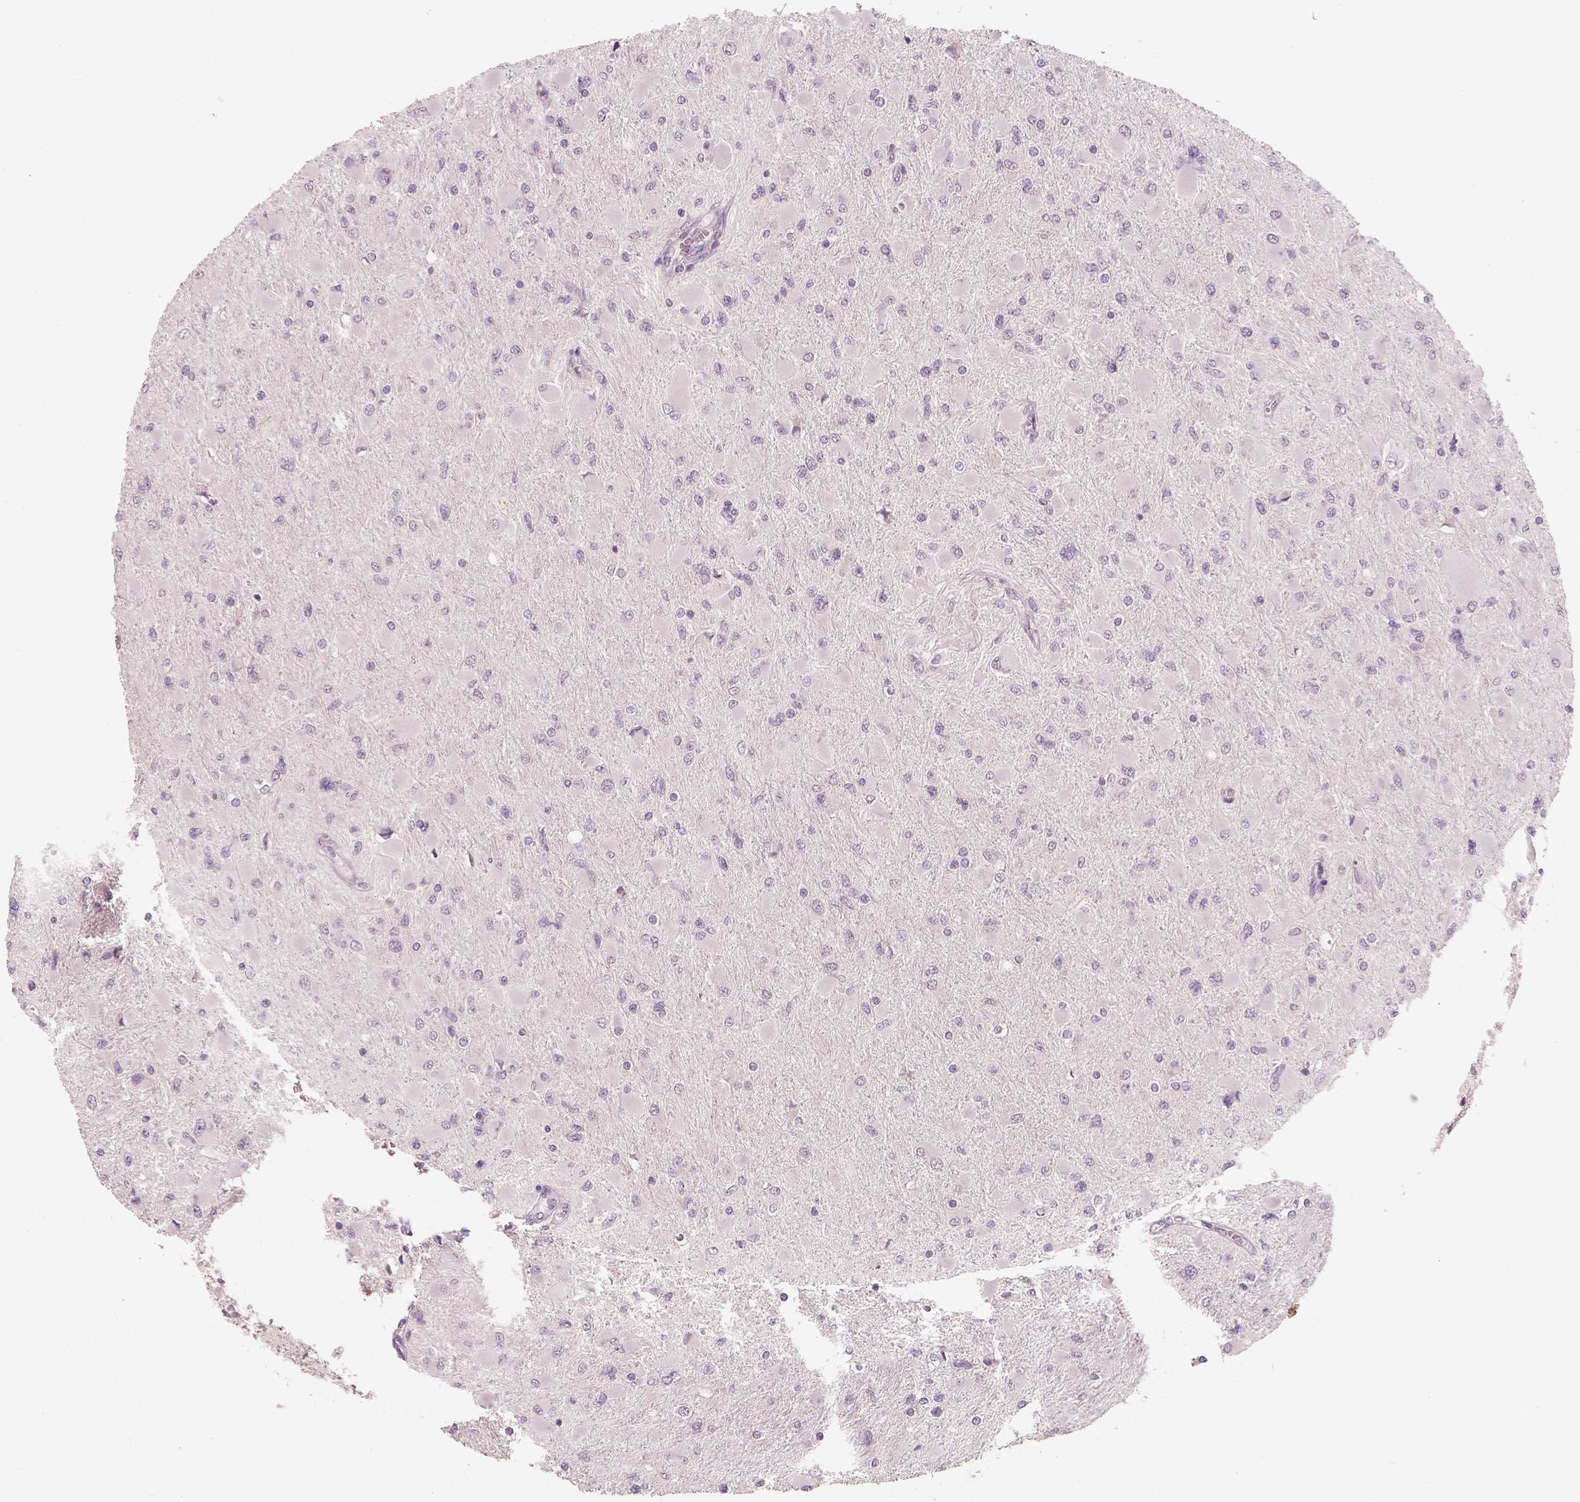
{"staining": {"intensity": "negative", "quantity": "none", "location": "none"}, "tissue": "glioma", "cell_type": "Tumor cells", "image_type": "cancer", "snomed": [{"axis": "morphology", "description": "Glioma, malignant, High grade"}, {"axis": "topography", "description": "Cerebral cortex"}], "caption": "High power microscopy image of an immunohistochemistry photomicrograph of glioma, revealing no significant staining in tumor cells.", "gene": "RNASE7", "patient": {"sex": "female", "age": 36}}